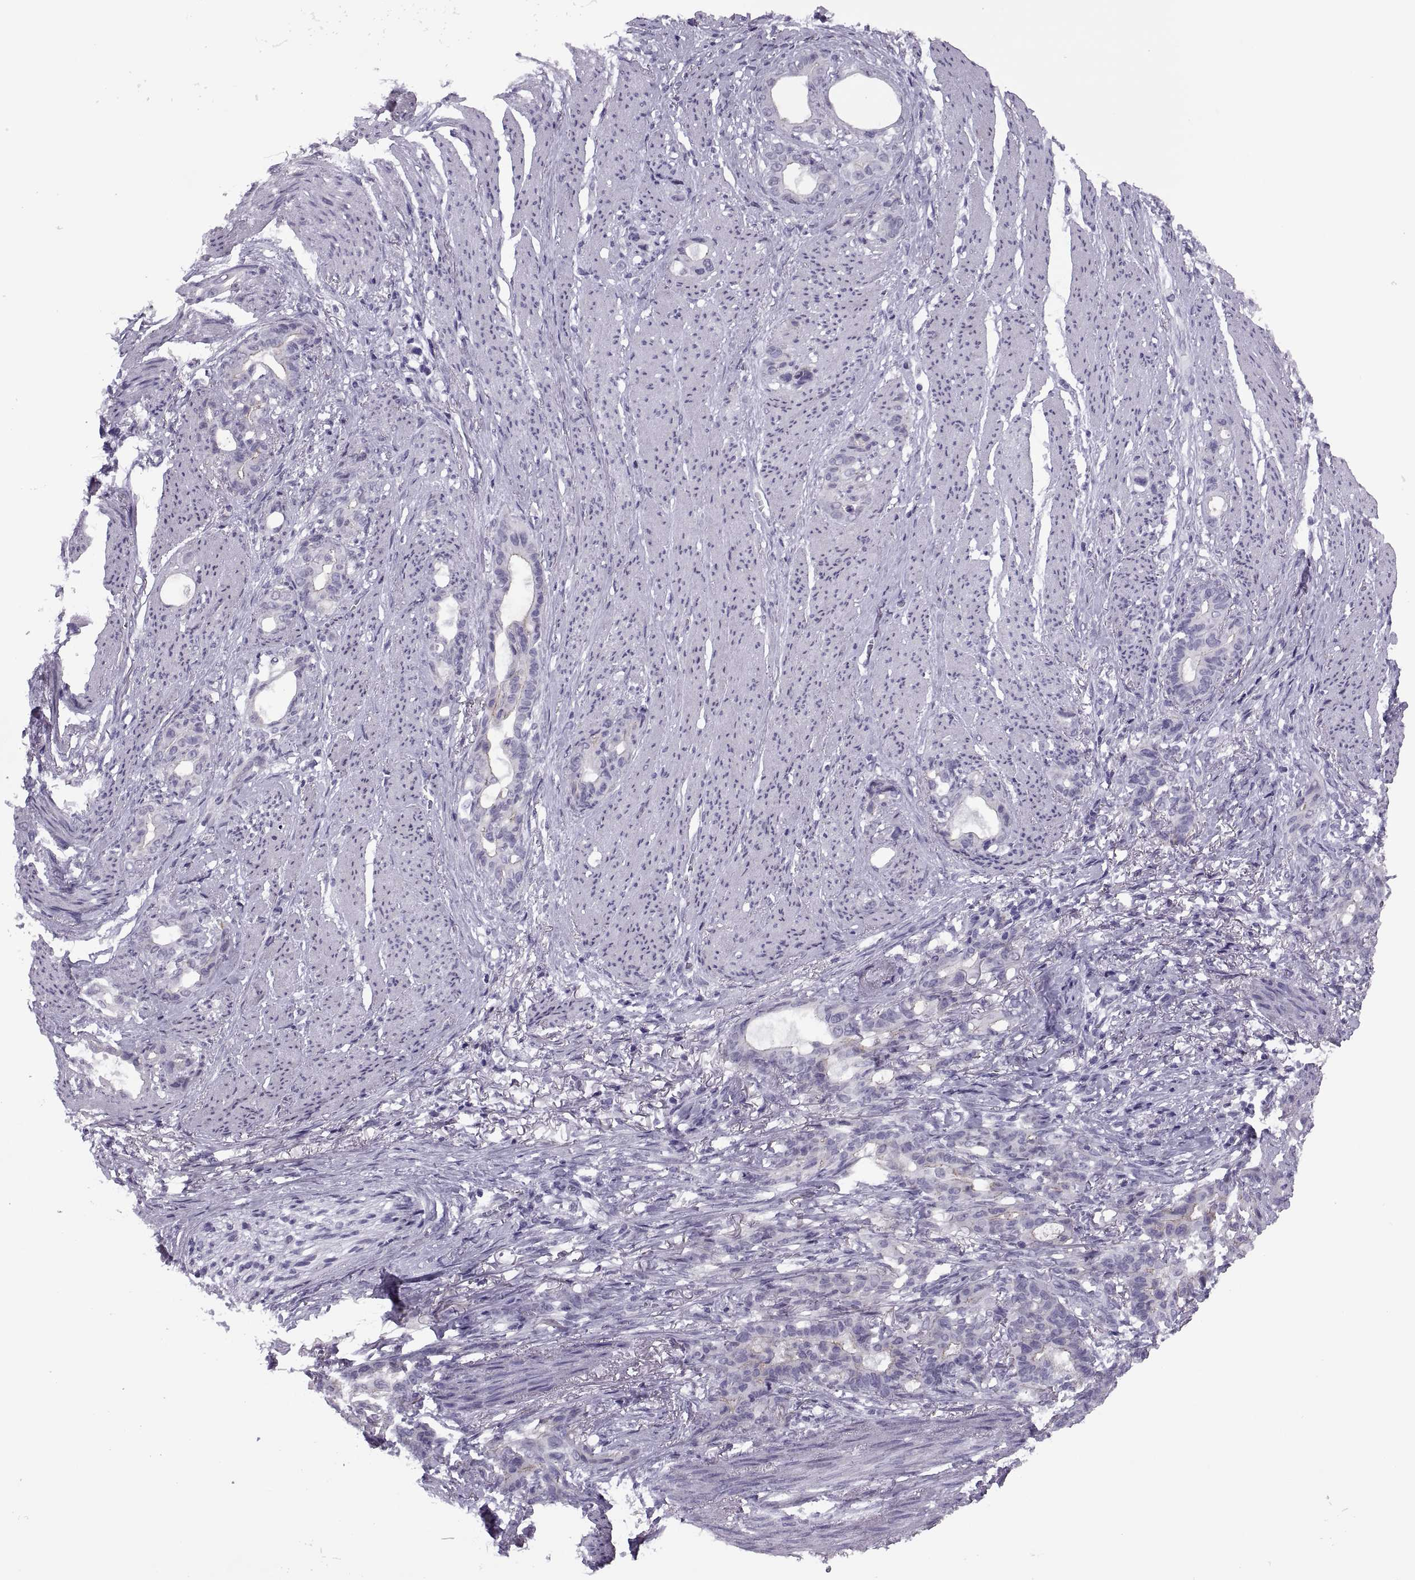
{"staining": {"intensity": "negative", "quantity": "none", "location": "none"}, "tissue": "stomach cancer", "cell_type": "Tumor cells", "image_type": "cancer", "snomed": [{"axis": "morphology", "description": "Normal tissue, NOS"}, {"axis": "morphology", "description": "Adenocarcinoma, NOS"}, {"axis": "topography", "description": "Esophagus"}, {"axis": "topography", "description": "Stomach, upper"}], "caption": "High magnification brightfield microscopy of stomach adenocarcinoma stained with DAB (brown) and counterstained with hematoxylin (blue): tumor cells show no significant staining.", "gene": "SYNGR4", "patient": {"sex": "male", "age": 62}}